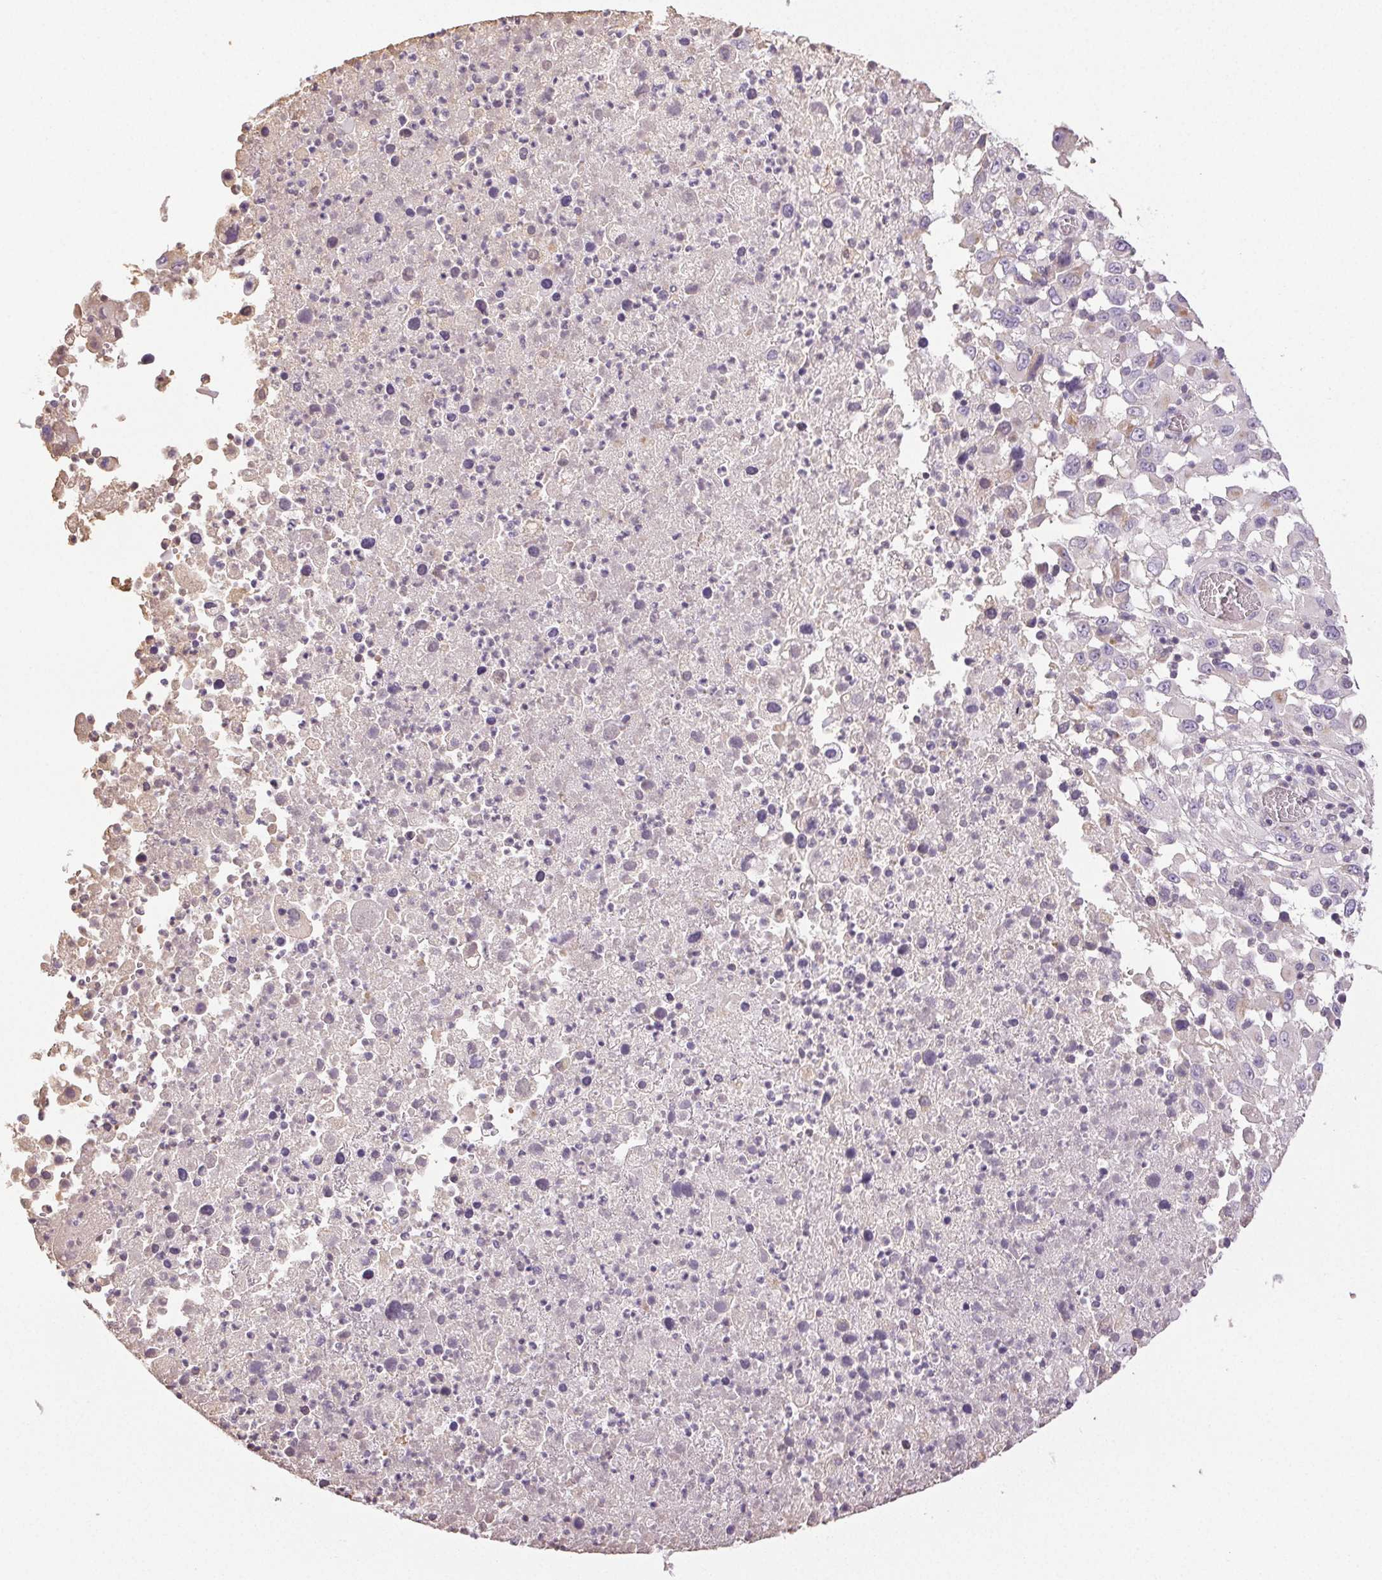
{"staining": {"intensity": "negative", "quantity": "none", "location": "none"}, "tissue": "melanoma", "cell_type": "Tumor cells", "image_type": "cancer", "snomed": [{"axis": "morphology", "description": "Malignant melanoma, Metastatic site"}, {"axis": "topography", "description": "Soft tissue"}], "caption": "Immunohistochemistry image of melanoma stained for a protein (brown), which reveals no expression in tumor cells.", "gene": "COL7A1", "patient": {"sex": "male", "age": 50}}